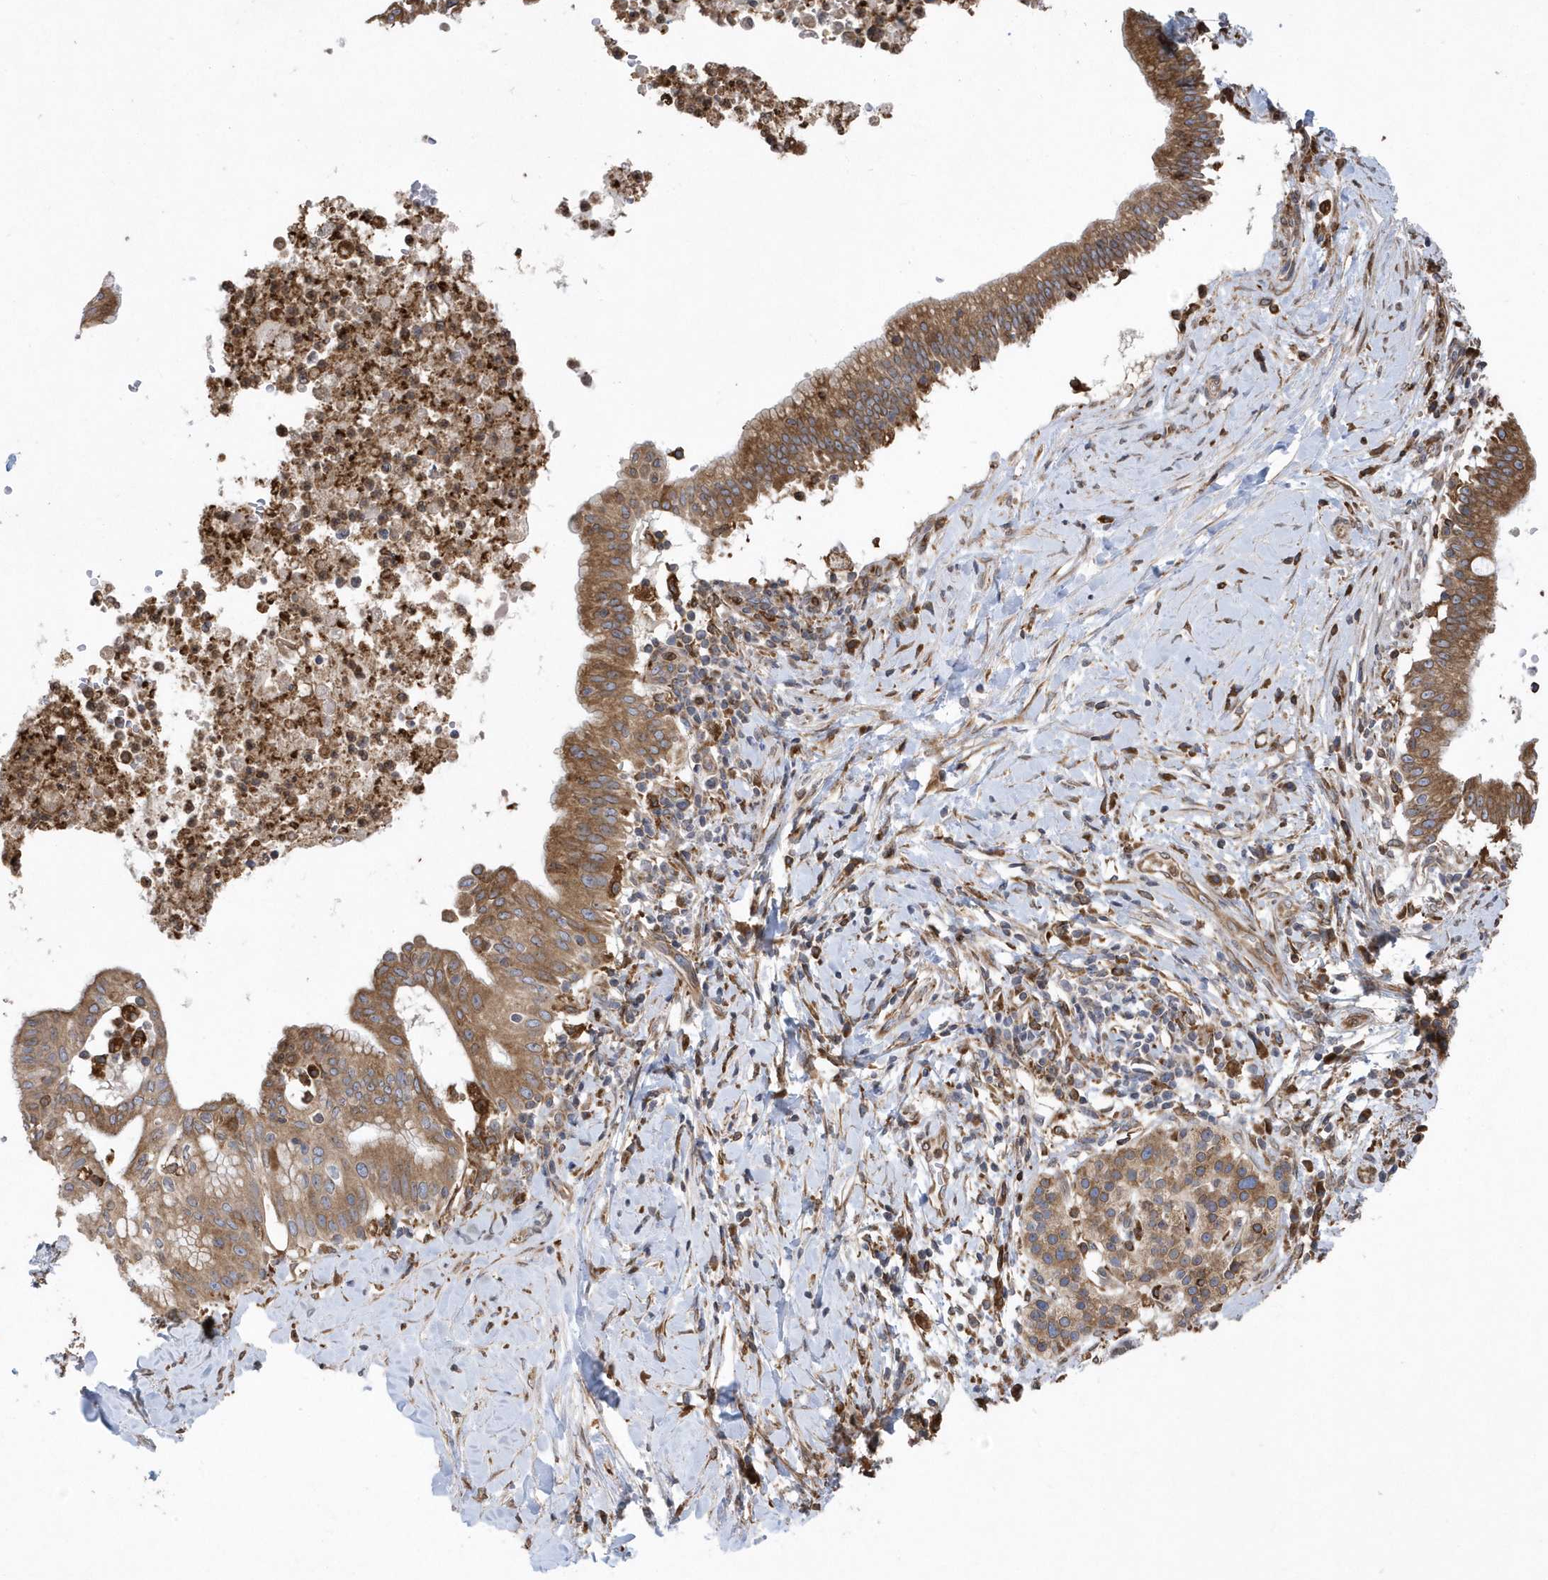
{"staining": {"intensity": "moderate", "quantity": ">75%", "location": "cytoplasmic/membranous"}, "tissue": "pancreatic cancer", "cell_type": "Tumor cells", "image_type": "cancer", "snomed": [{"axis": "morphology", "description": "Adenocarcinoma, NOS"}, {"axis": "topography", "description": "Pancreas"}], "caption": "A brown stain highlights moderate cytoplasmic/membranous staining of a protein in human pancreatic cancer (adenocarcinoma) tumor cells.", "gene": "VAMP7", "patient": {"sex": "male", "age": 68}}